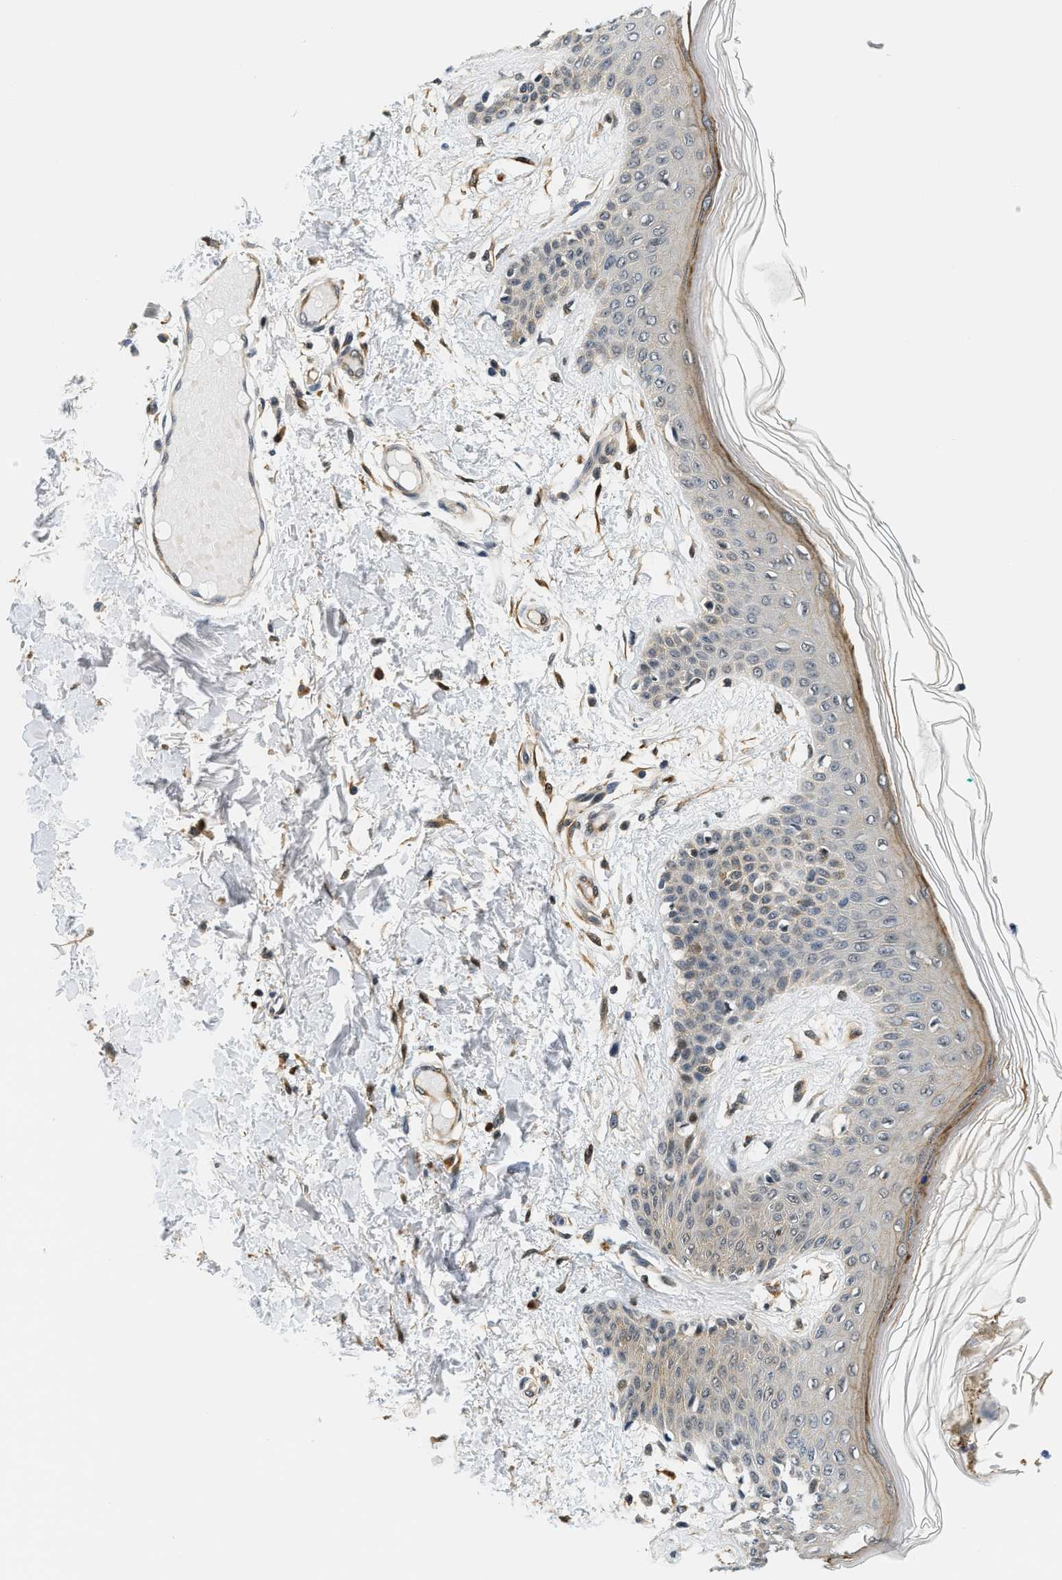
{"staining": {"intensity": "moderate", "quantity": ">75%", "location": "cytoplasmic/membranous"}, "tissue": "skin", "cell_type": "Fibroblasts", "image_type": "normal", "snomed": [{"axis": "morphology", "description": "Normal tissue, NOS"}, {"axis": "topography", "description": "Skin"}], "caption": "Human skin stained with a brown dye displays moderate cytoplasmic/membranous positive expression in approximately >75% of fibroblasts.", "gene": "KMT2A", "patient": {"sex": "male", "age": 53}}